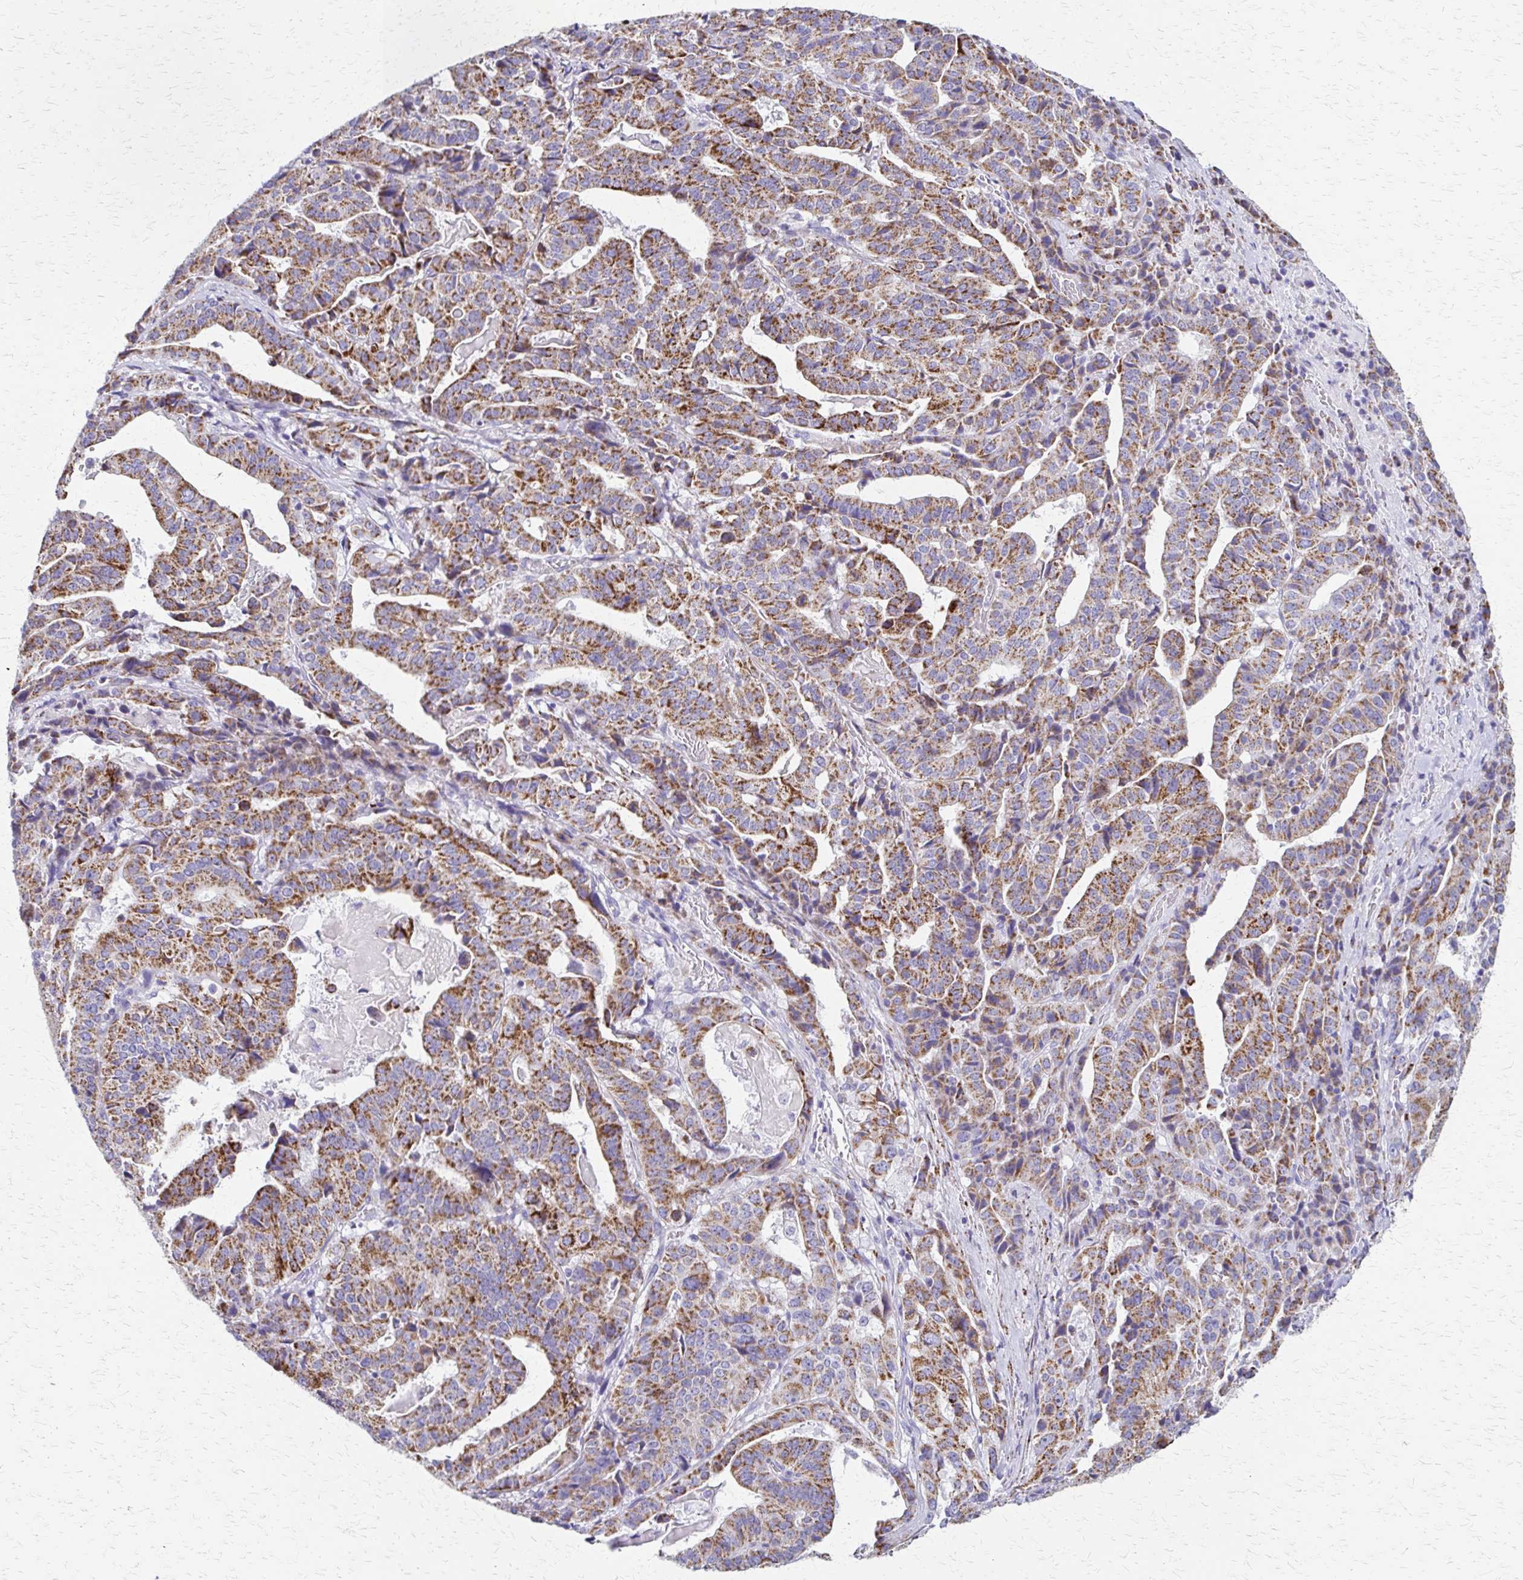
{"staining": {"intensity": "moderate", "quantity": ">75%", "location": "cytoplasmic/membranous"}, "tissue": "stomach cancer", "cell_type": "Tumor cells", "image_type": "cancer", "snomed": [{"axis": "morphology", "description": "Adenocarcinoma, NOS"}, {"axis": "topography", "description": "Stomach"}], "caption": "IHC (DAB) staining of stomach adenocarcinoma displays moderate cytoplasmic/membranous protein staining in approximately >75% of tumor cells.", "gene": "ZSCAN5B", "patient": {"sex": "male", "age": 48}}